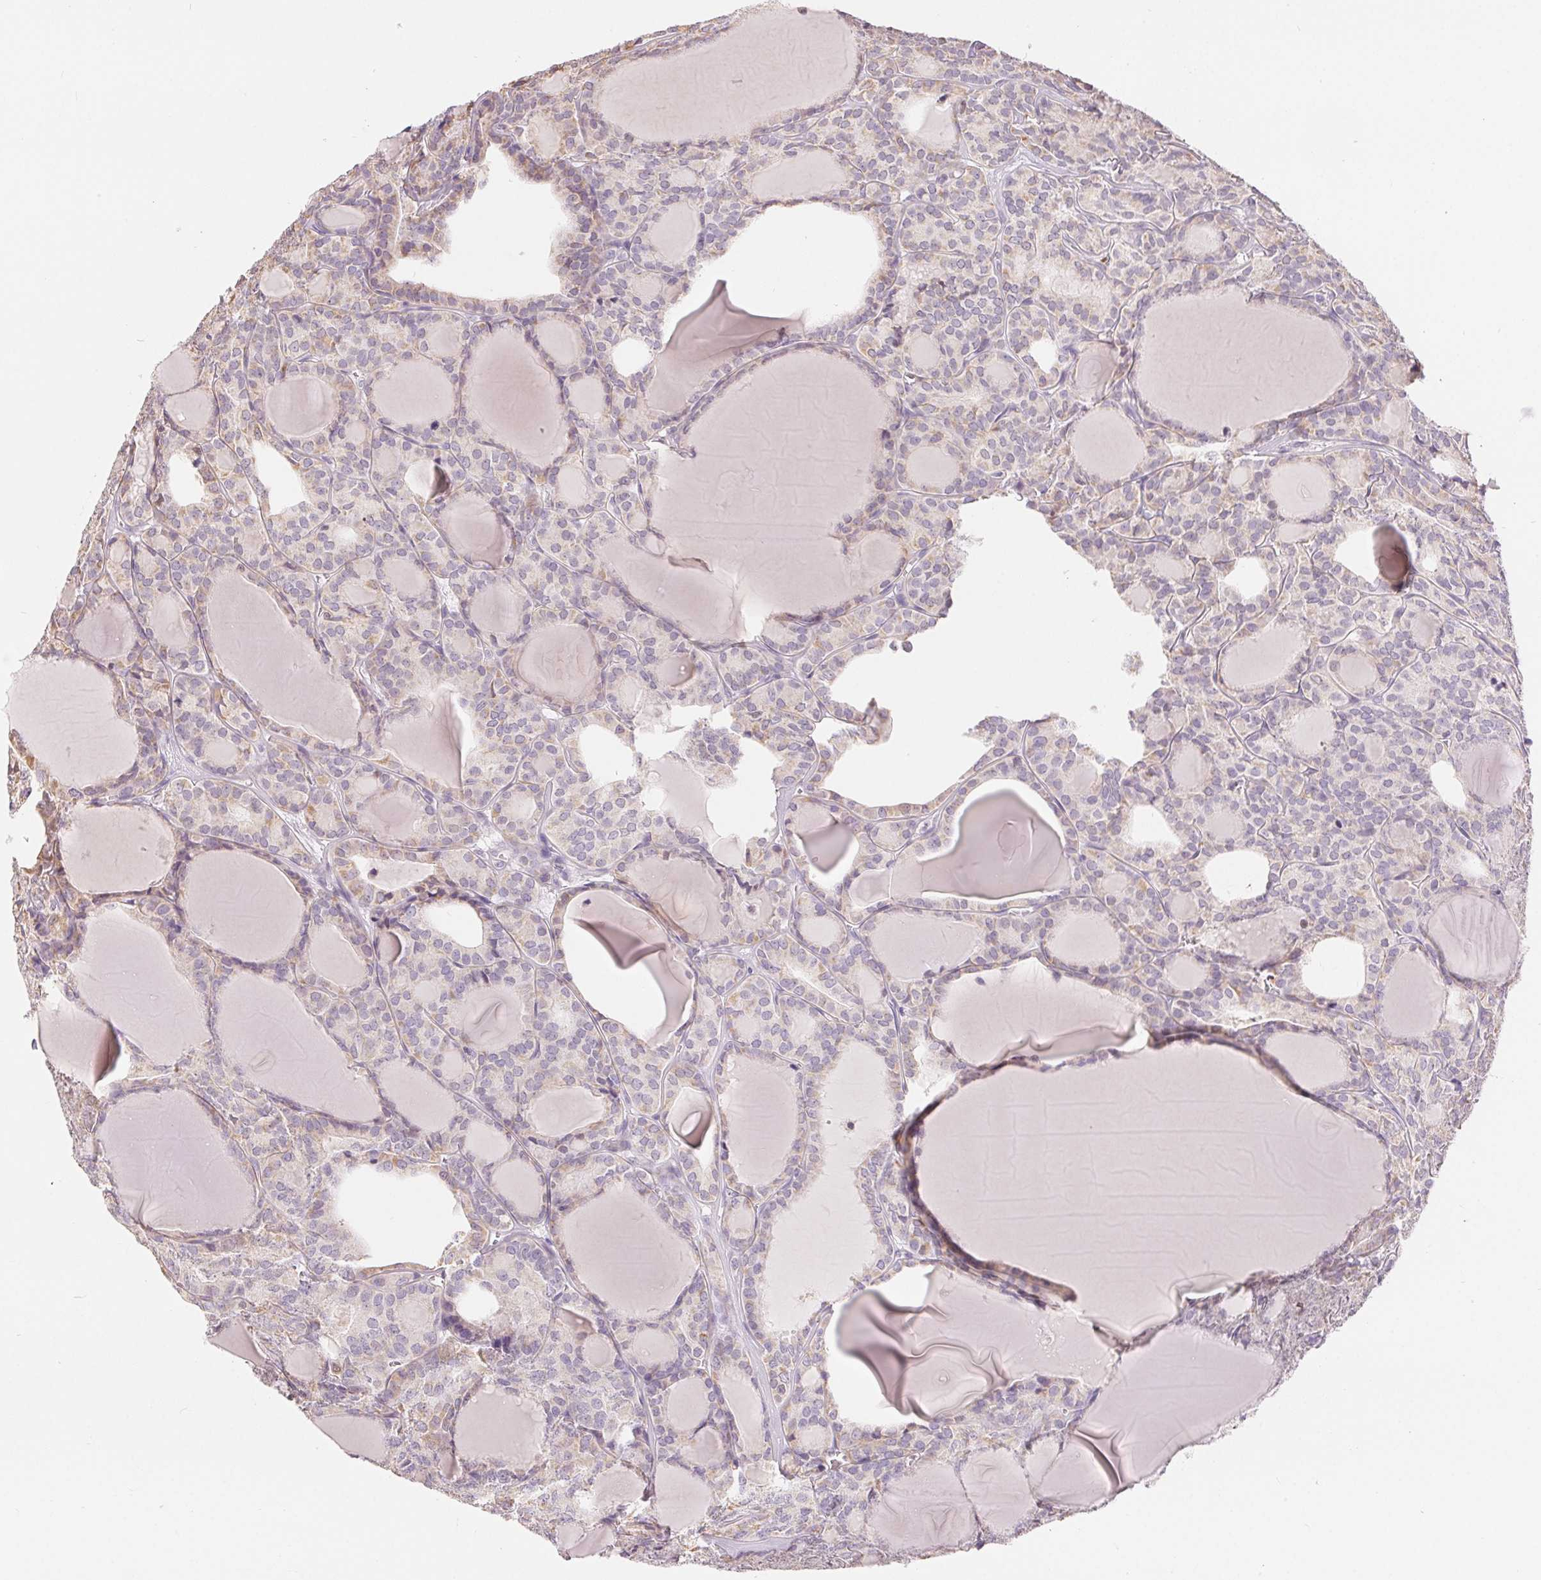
{"staining": {"intensity": "negative", "quantity": "none", "location": "none"}, "tissue": "thyroid cancer", "cell_type": "Tumor cells", "image_type": "cancer", "snomed": [{"axis": "morphology", "description": "Follicular adenoma carcinoma, NOS"}, {"axis": "topography", "description": "Thyroid gland"}], "caption": "Immunohistochemical staining of human thyroid cancer displays no significant expression in tumor cells.", "gene": "POU2F2", "patient": {"sex": "male", "age": 74}}